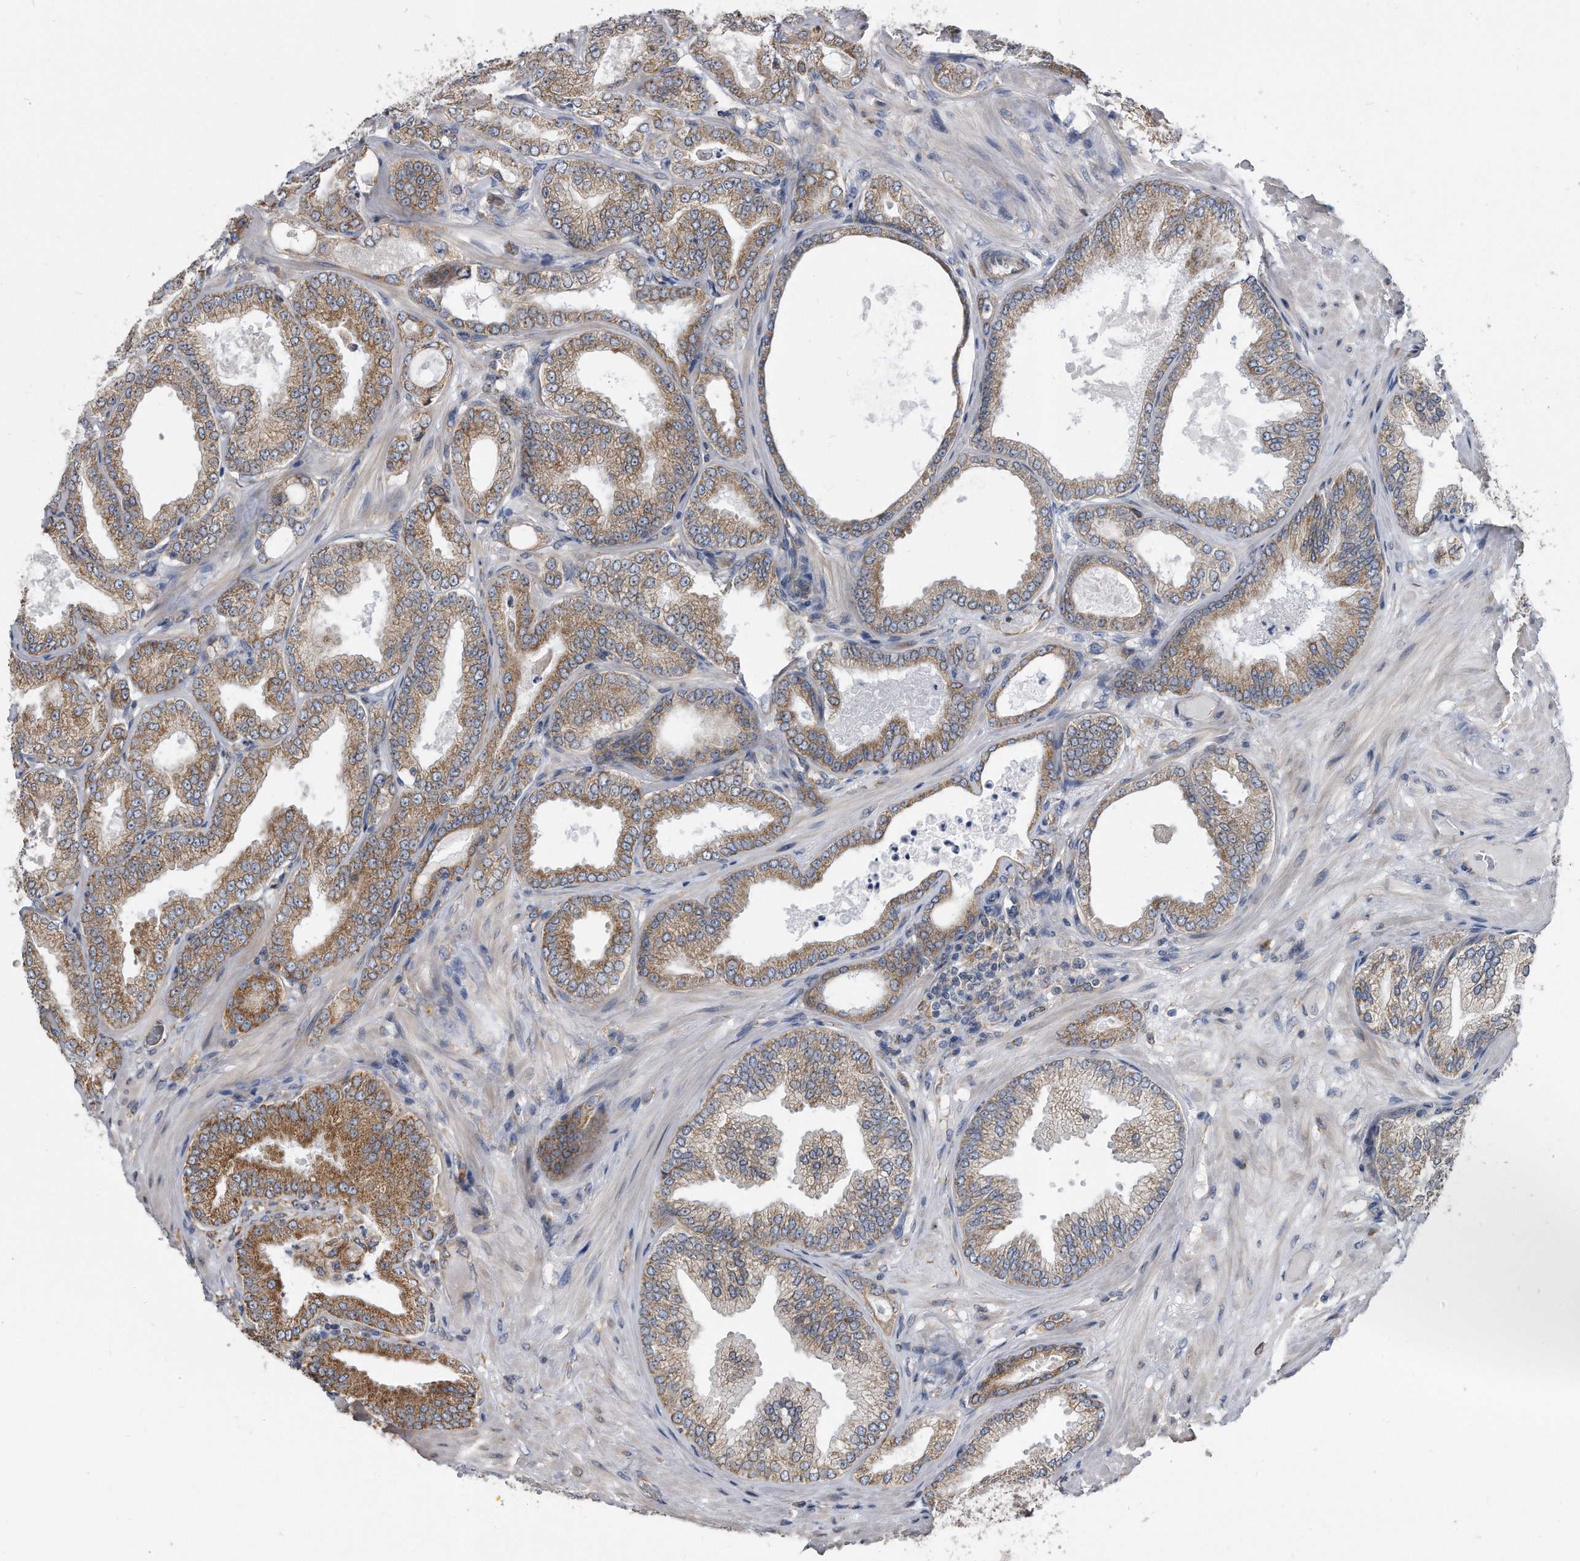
{"staining": {"intensity": "moderate", "quantity": ">75%", "location": "cytoplasmic/membranous"}, "tissue": "prostate cancer", "cell_type": "Tumor cells", "image_type": "cancer", "snomed": [{"axis": "morphology", "description": "Adenocarcinoma, Low grade"}, {"axis": "topography", "description": "Prostate"}], "caption": "Tumor cells demonstrate medium levels of moderate cytoplasmic/membranous positivity in about >75% of cells in human low-grade adenocarcinoma (prostate). (Stains: DAB (3,3'-diaminobenzidine) in brown, nuclei in blue, Microscopy: brightfield microscopy at high magnification).", "gene": "CCDC47", "patient": {"sex": "male", "age": 63}}